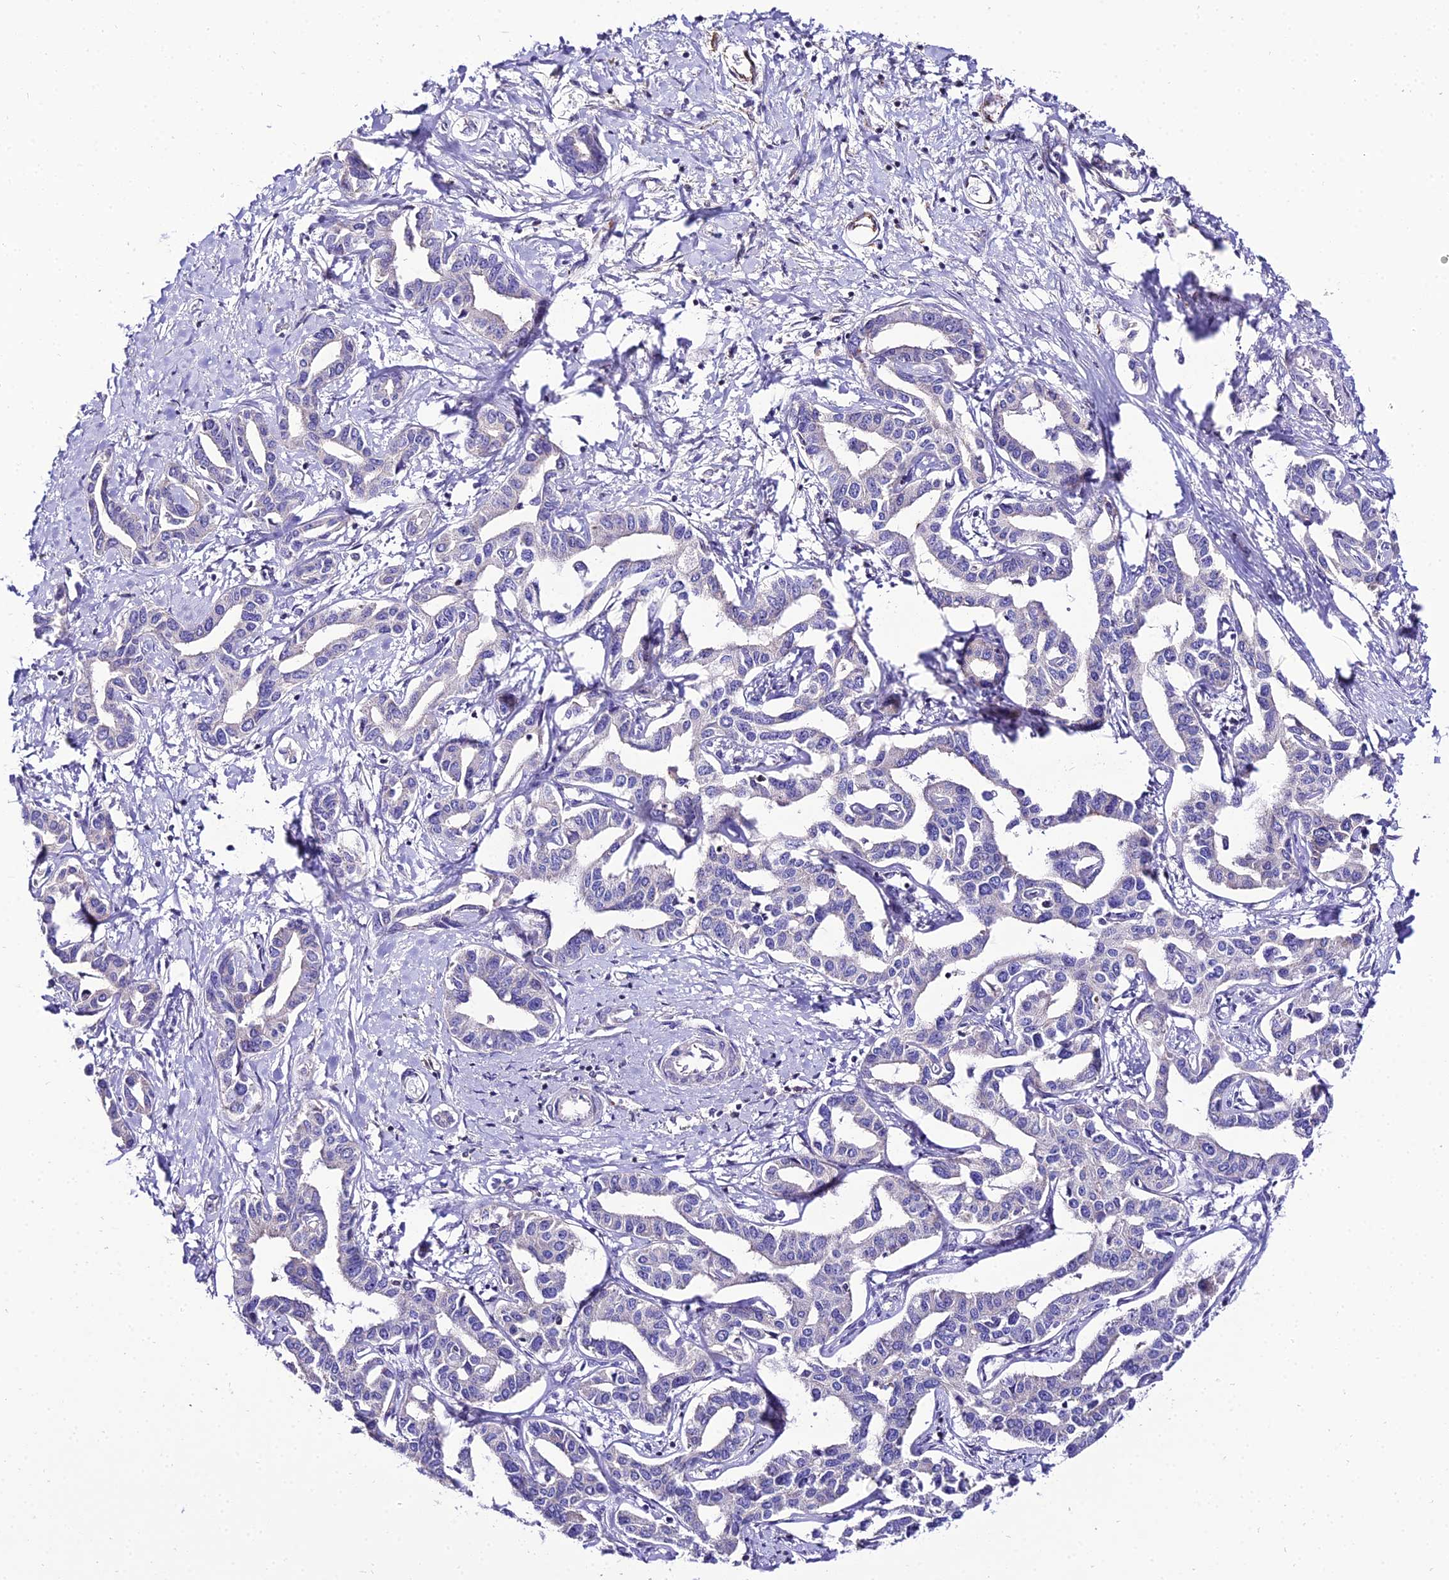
{"staining": {"intensity": "negative", "quantity": "none", "location": "none"}, "tissue": "liver cancer", "cell_type": "Tumor cells", "image_type": "cancer", "snomed": [{"axis": "morphology", "description": "Cholangiocarcinoma"}, {"axis": "topography", "description": "Liver"}], "caption": "There is no significant expression in tumor cells of liver cancer (cholangiocarcinoma).", "gene": "SHQ1", "patient": {"sex": "male", "age": 59}}